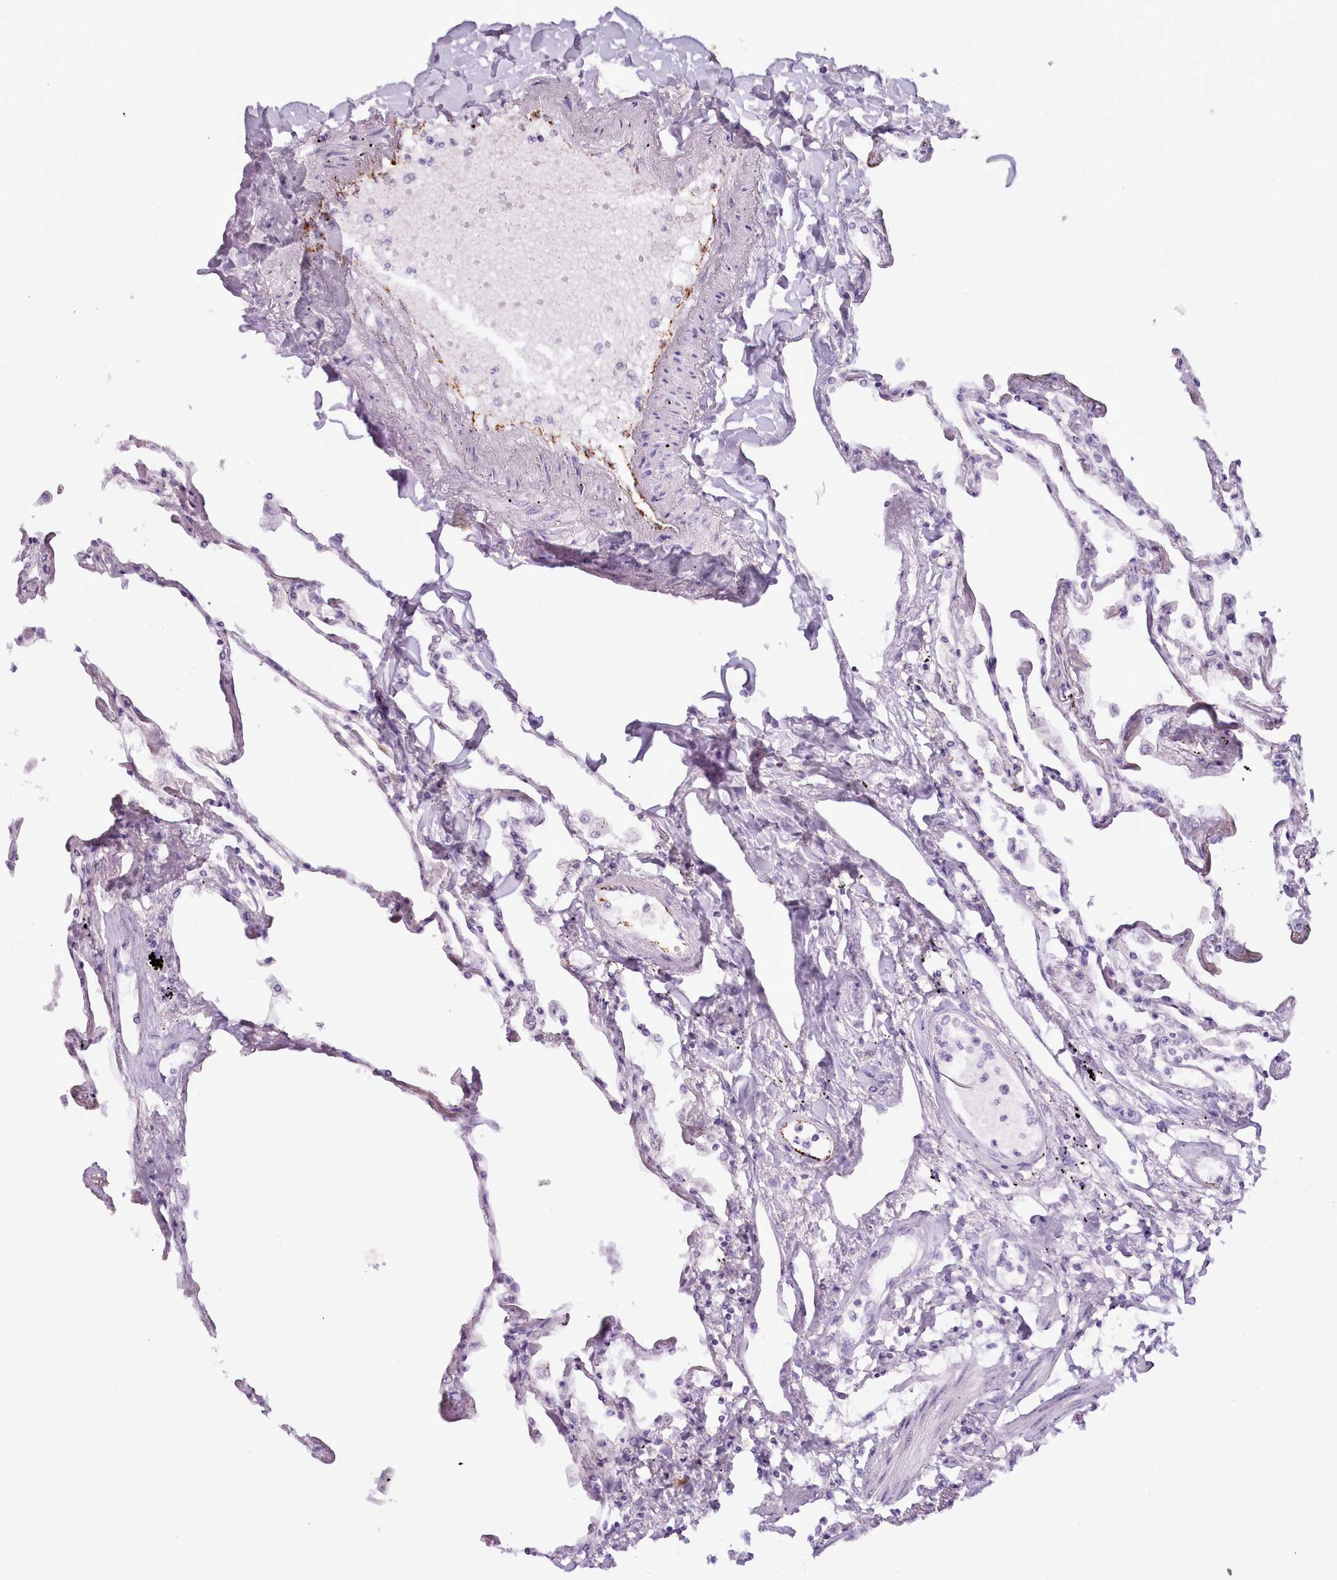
{"staining": {"intensity": "negative", "quantity": "none", "location": "none"}, "tissue": "lung", "cell_type": "Alveolar cells", "image_type": "normal", "snomed": [{"axis": "morphology", "description": "Normal tissue, NOS"}, {"axis": "topography", "description": "Lung"}], "caption": "An immunohistochemistry photomicrograph of unremarkable lung is shown. There is no staining in alveolar cells of lung. (DAB (3,3'-diaminobenzidine) immunohistochemistry (IHC) visualized using brightfield microscopy, high magnification).", "gene": "CAPN7", "patient": {"sex": "female", "age": 67}}